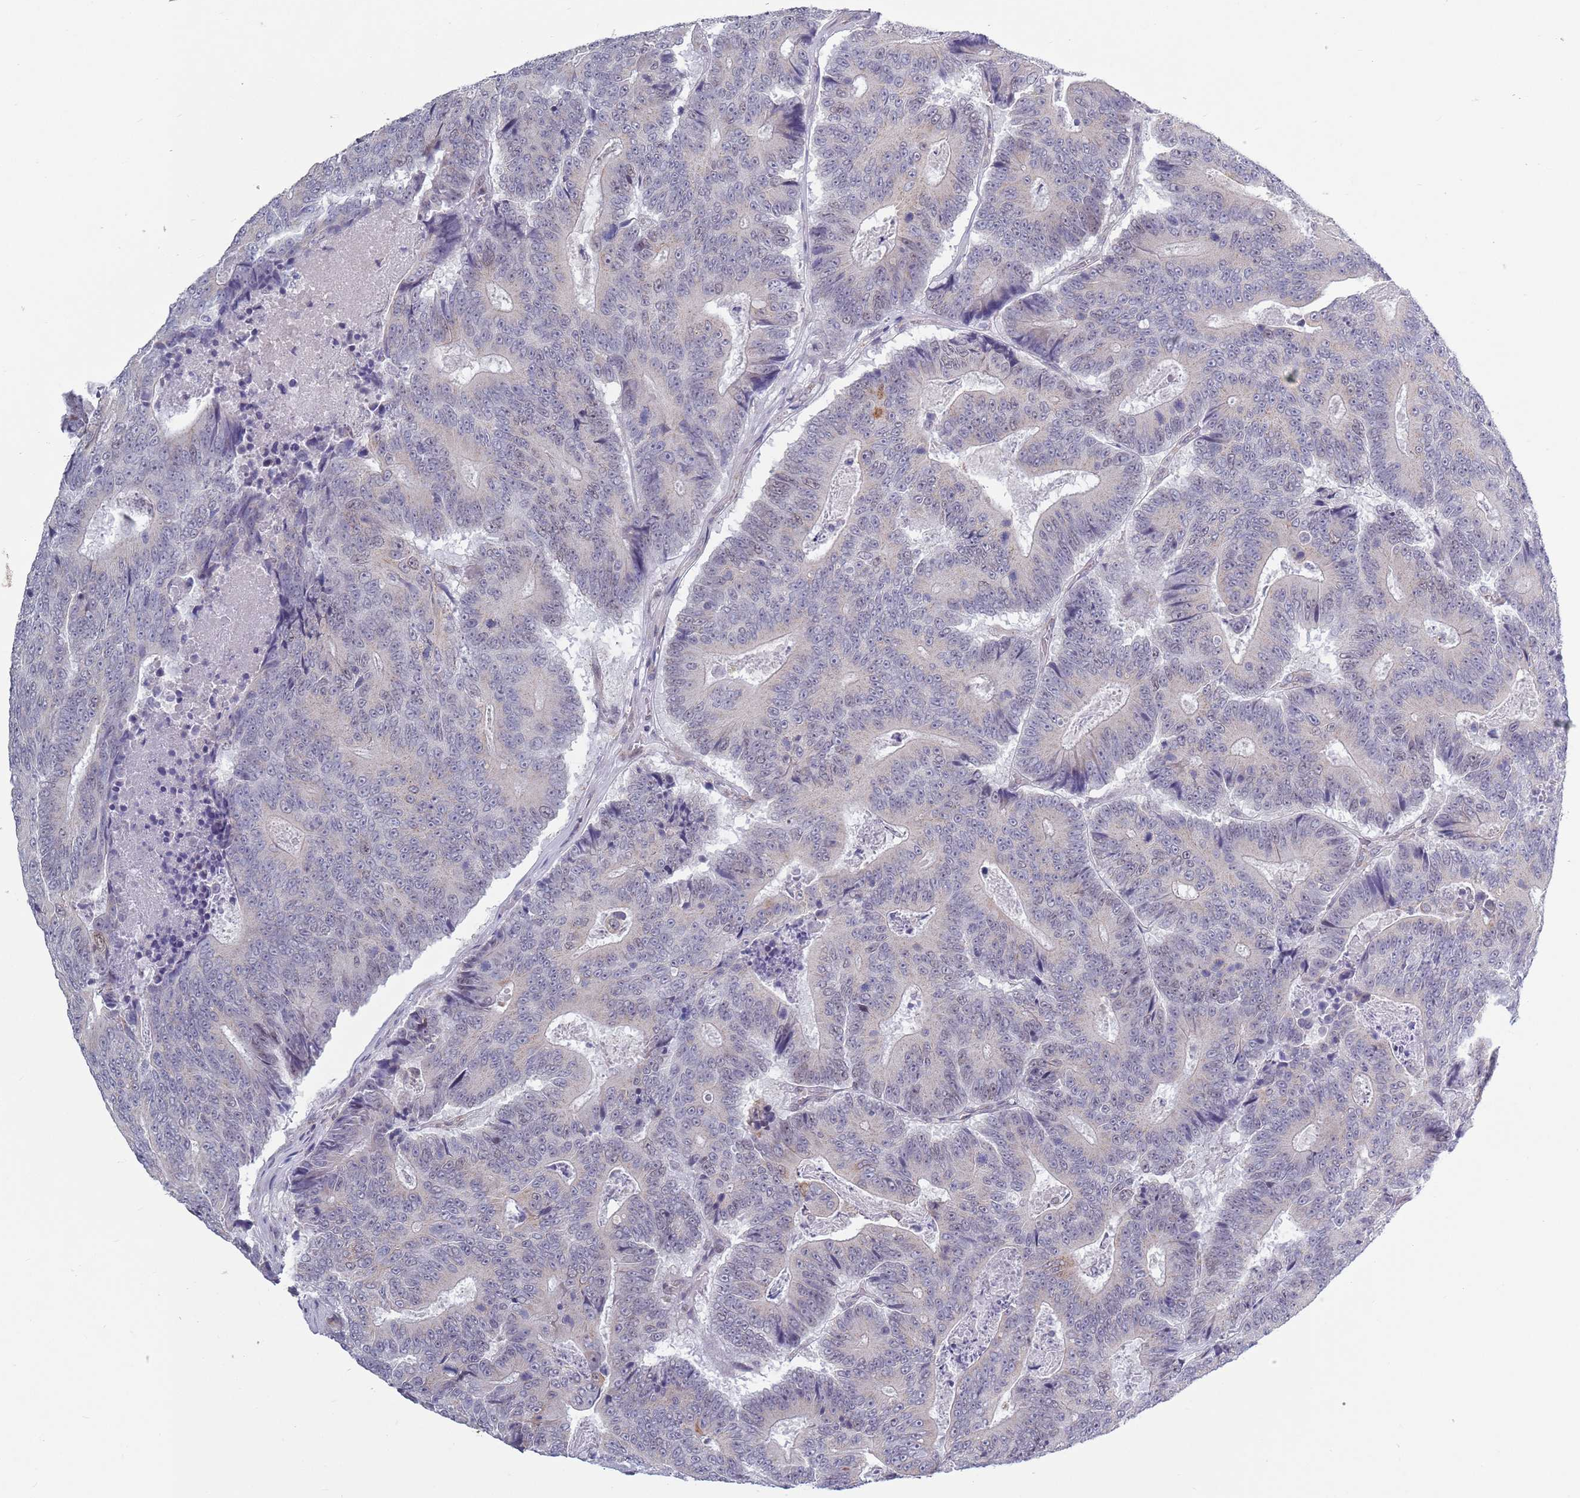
{"staining": {"intensity": "negative", "quantity": "none", "location": "none"}, "tissue": "colorectal cancer", "cell_type": "Tumor cells", "image_type": "cancer", "snomed": [{"axis": "morphology", "description": "Adenocarcinoma, NOS"}, {"axis": "topography", "description": "Colon"}], "caption": "Immunohistochemistry (IHC) histopathology image of human colorectal adenocarcinoma stained for a protein (brown), which reveals no staining in tumor cells.", "gene": "ZKSCAN2", "patient": {"sex": "male", "age": 83}}